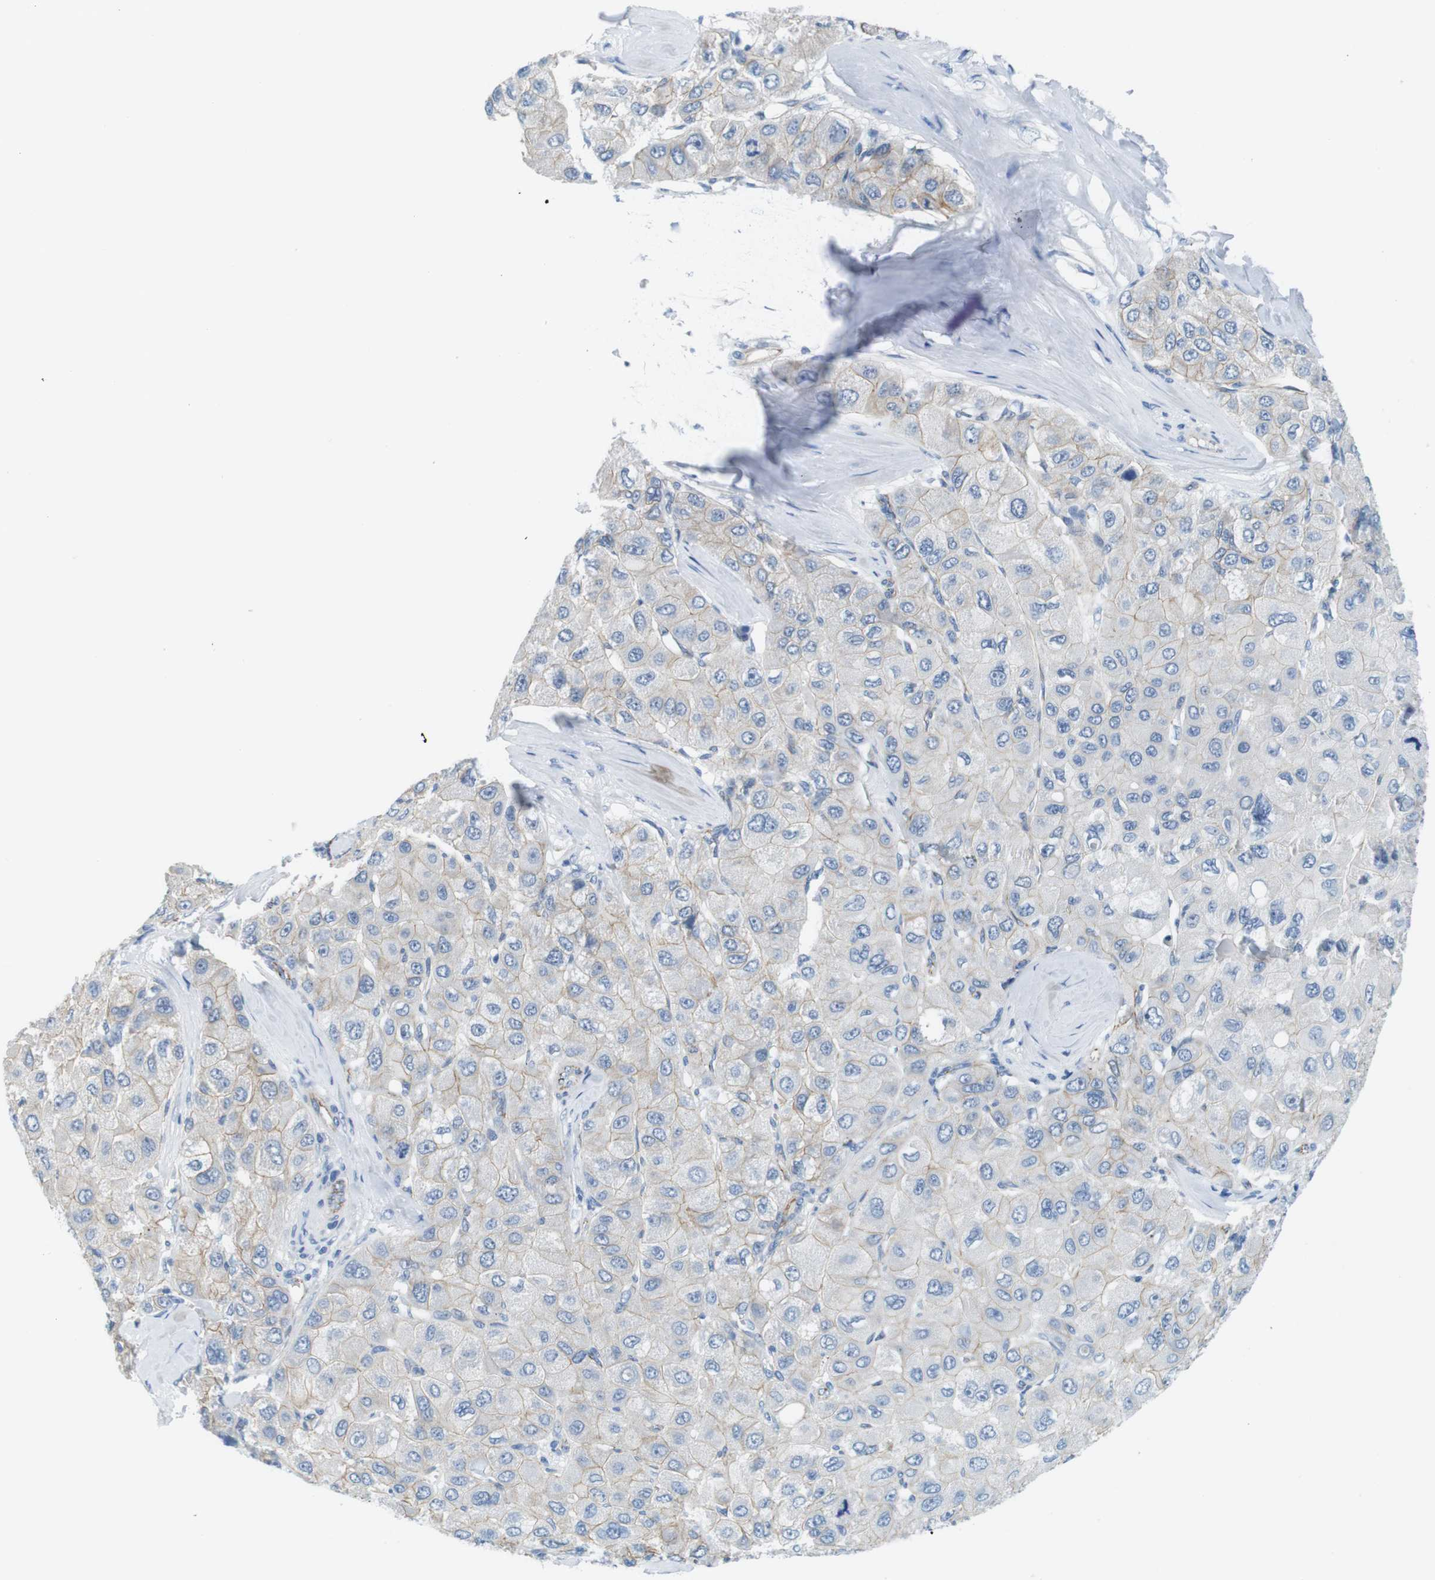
{"staining": {"intensity": "moderate", "quantity": ">75%", "location": "cytoplasmic/membranous"}, "tissue": "liver cancer", "cell_type": "Tumor cells", "image_type": "cancer", "snomed": [{"axis": "morphology", "description": "Carcinoma, Hepatocellular, NOS"}, {"axis": "topography", "description": "Liver"}], "caption": "IHC micrograph of neoplastic tissue: liver hepatocellular carcinoma stained using IHC reveals medium levels of moderate protein expression localized specifically in the cytoplasmic/membranous of tumor cells, appearing as a cytoplasmic/membranous brown color.", "gene": "SLC6A6", "patient": {"sex": "male", "age": 80}}